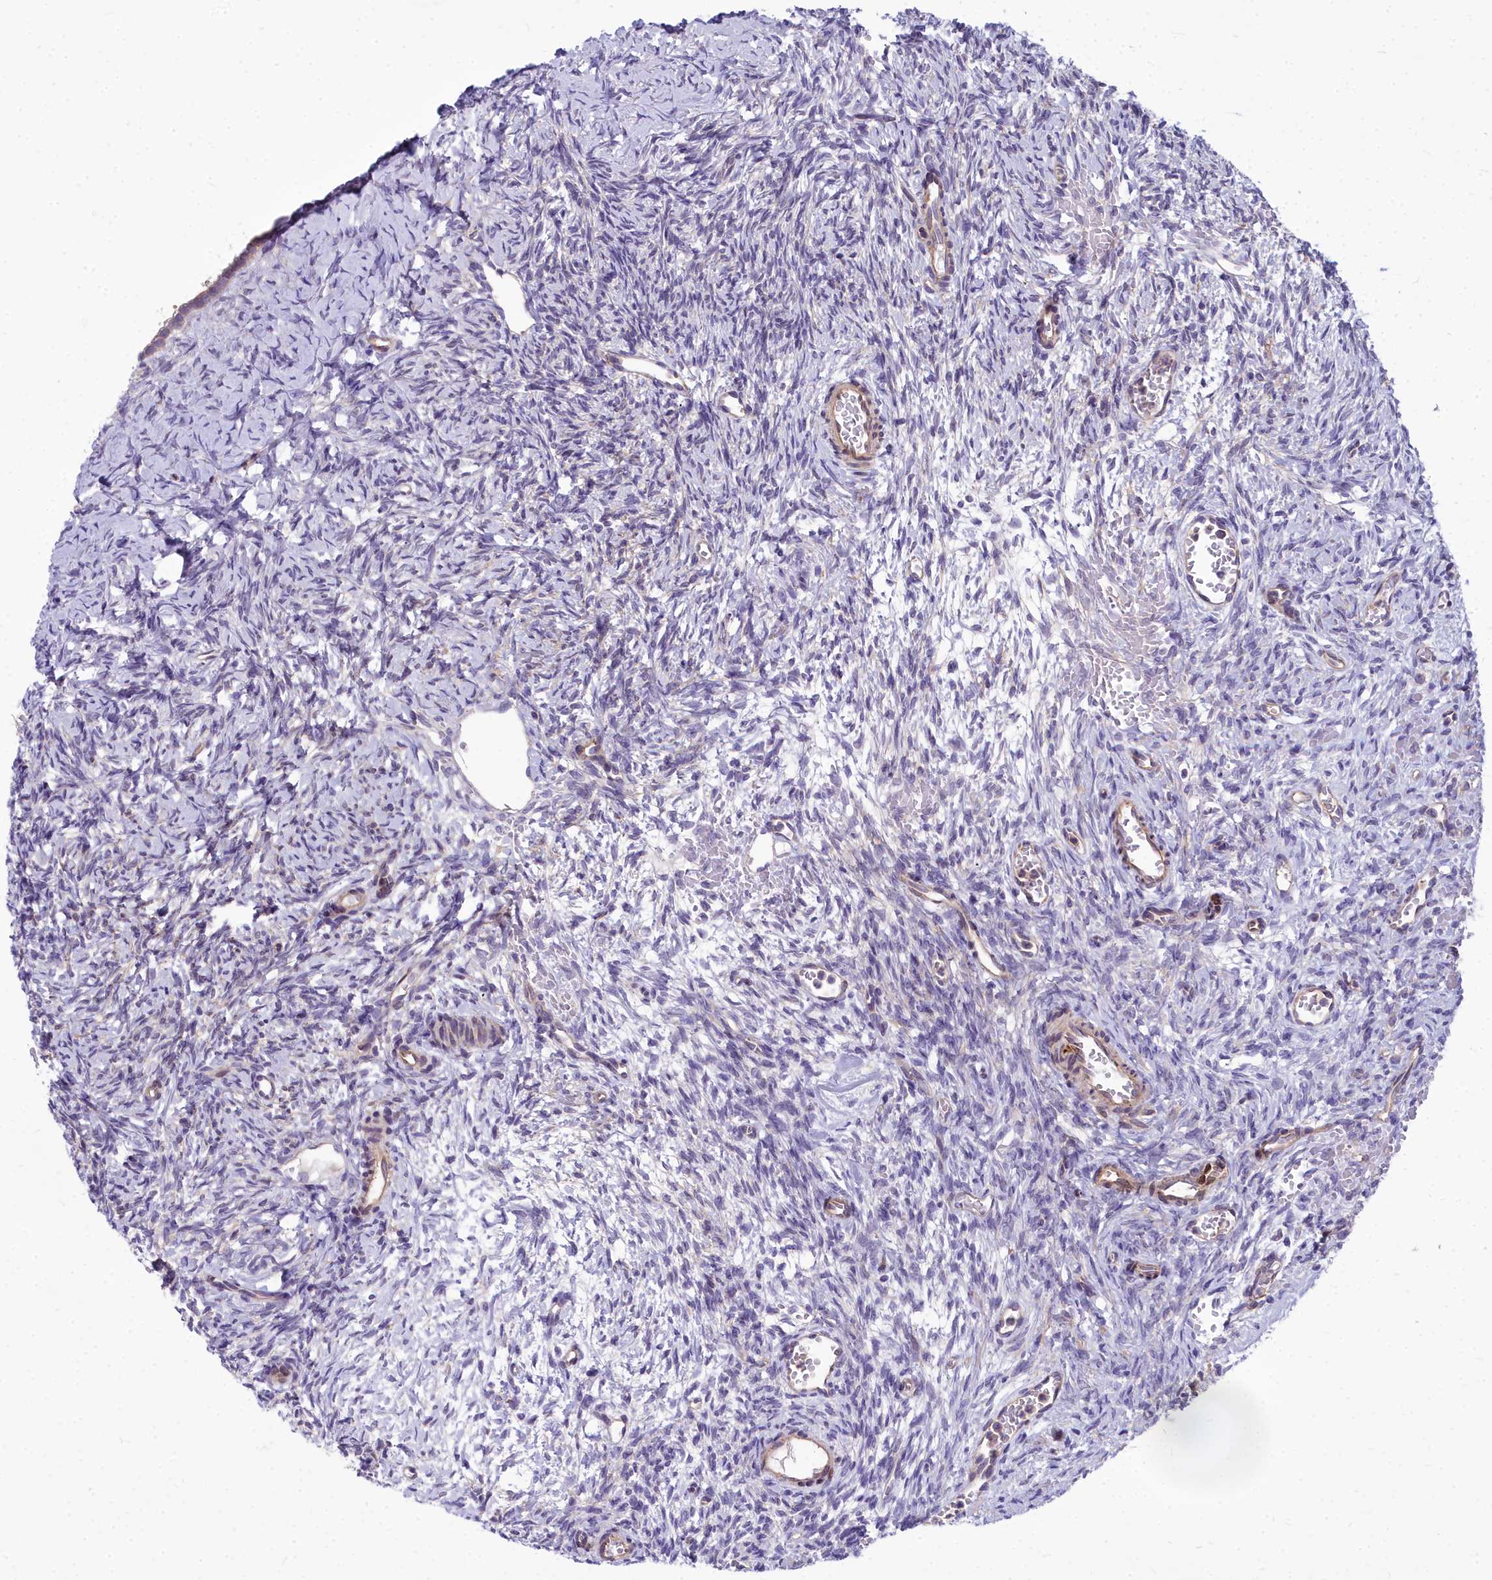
{"staining": {"intensity": "negative", "quantity": "none", "location": "none"}, "tissue": "ovary", "cell_type": "Ovarian stroma cells", "image_type": "normal", "snomed": [{"axis": "morphology", "description": "Normal tissue, NOS"}, {"axis": "topography", "description": "Ovary"}], "caption": "Immunohistochemistry (IHC) image of benign ovary: human ovary stained with DAB displays no significant protein positivity in ovarian stroma cells.", "gene": "HLA", "patient": {"sex": "female", "age": 39}}